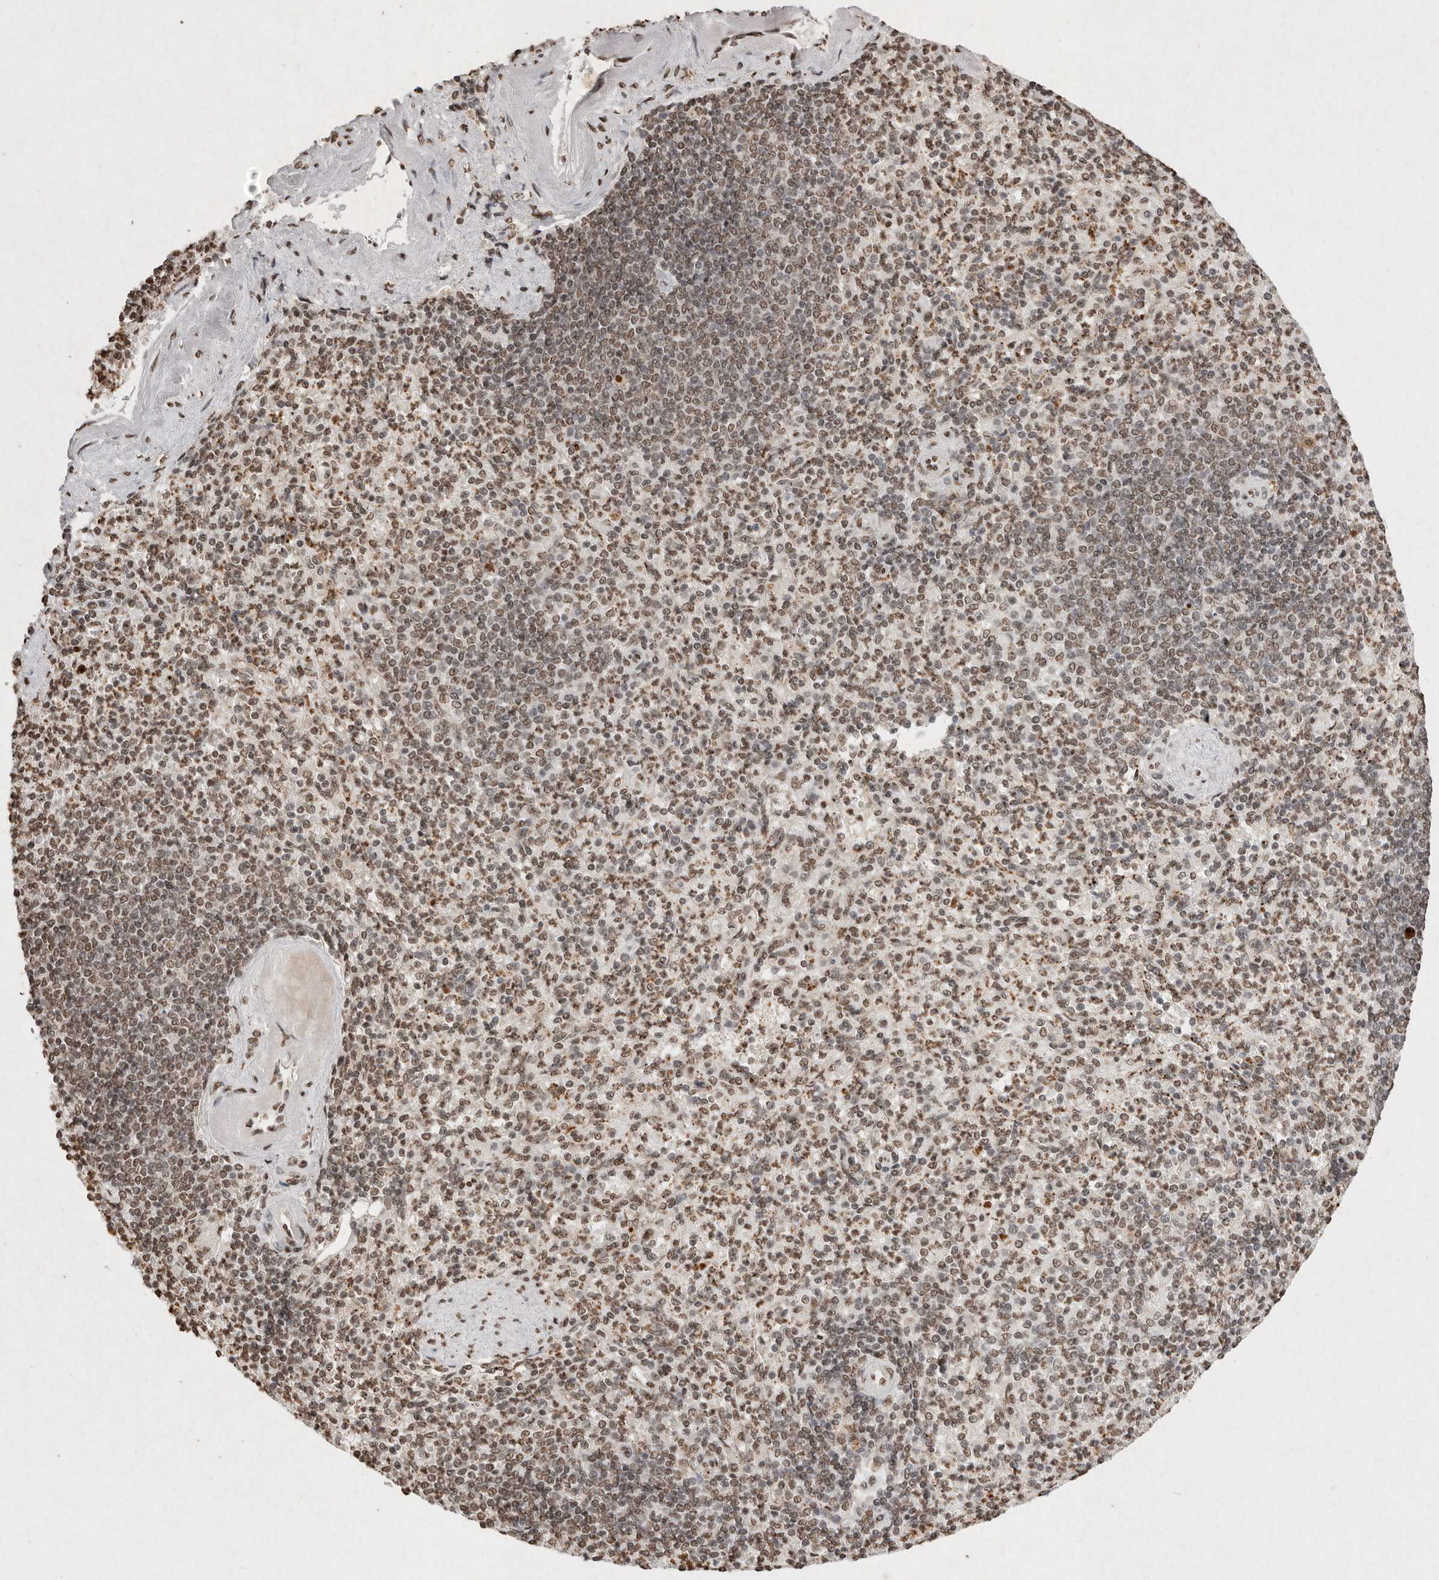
{"staining": {"intensity": "weak", "quantity": "25%-75%", "location": "nuclear"}, "tissue": "spleen", "cell_type": "Cells in red pulp", "image_type": "normal", "snomed": [{"axis": "morphology", "description": "Normal tissue, NOS"}, {"axis": "topography", "description": "Spleen"}], "caption": "Cells in red pulp display weak nuclear positivity in approximately 25%-75% of cells in benign spleen.", "gene": "NKX3", "patient": {"sex": "female", "age": 74}}